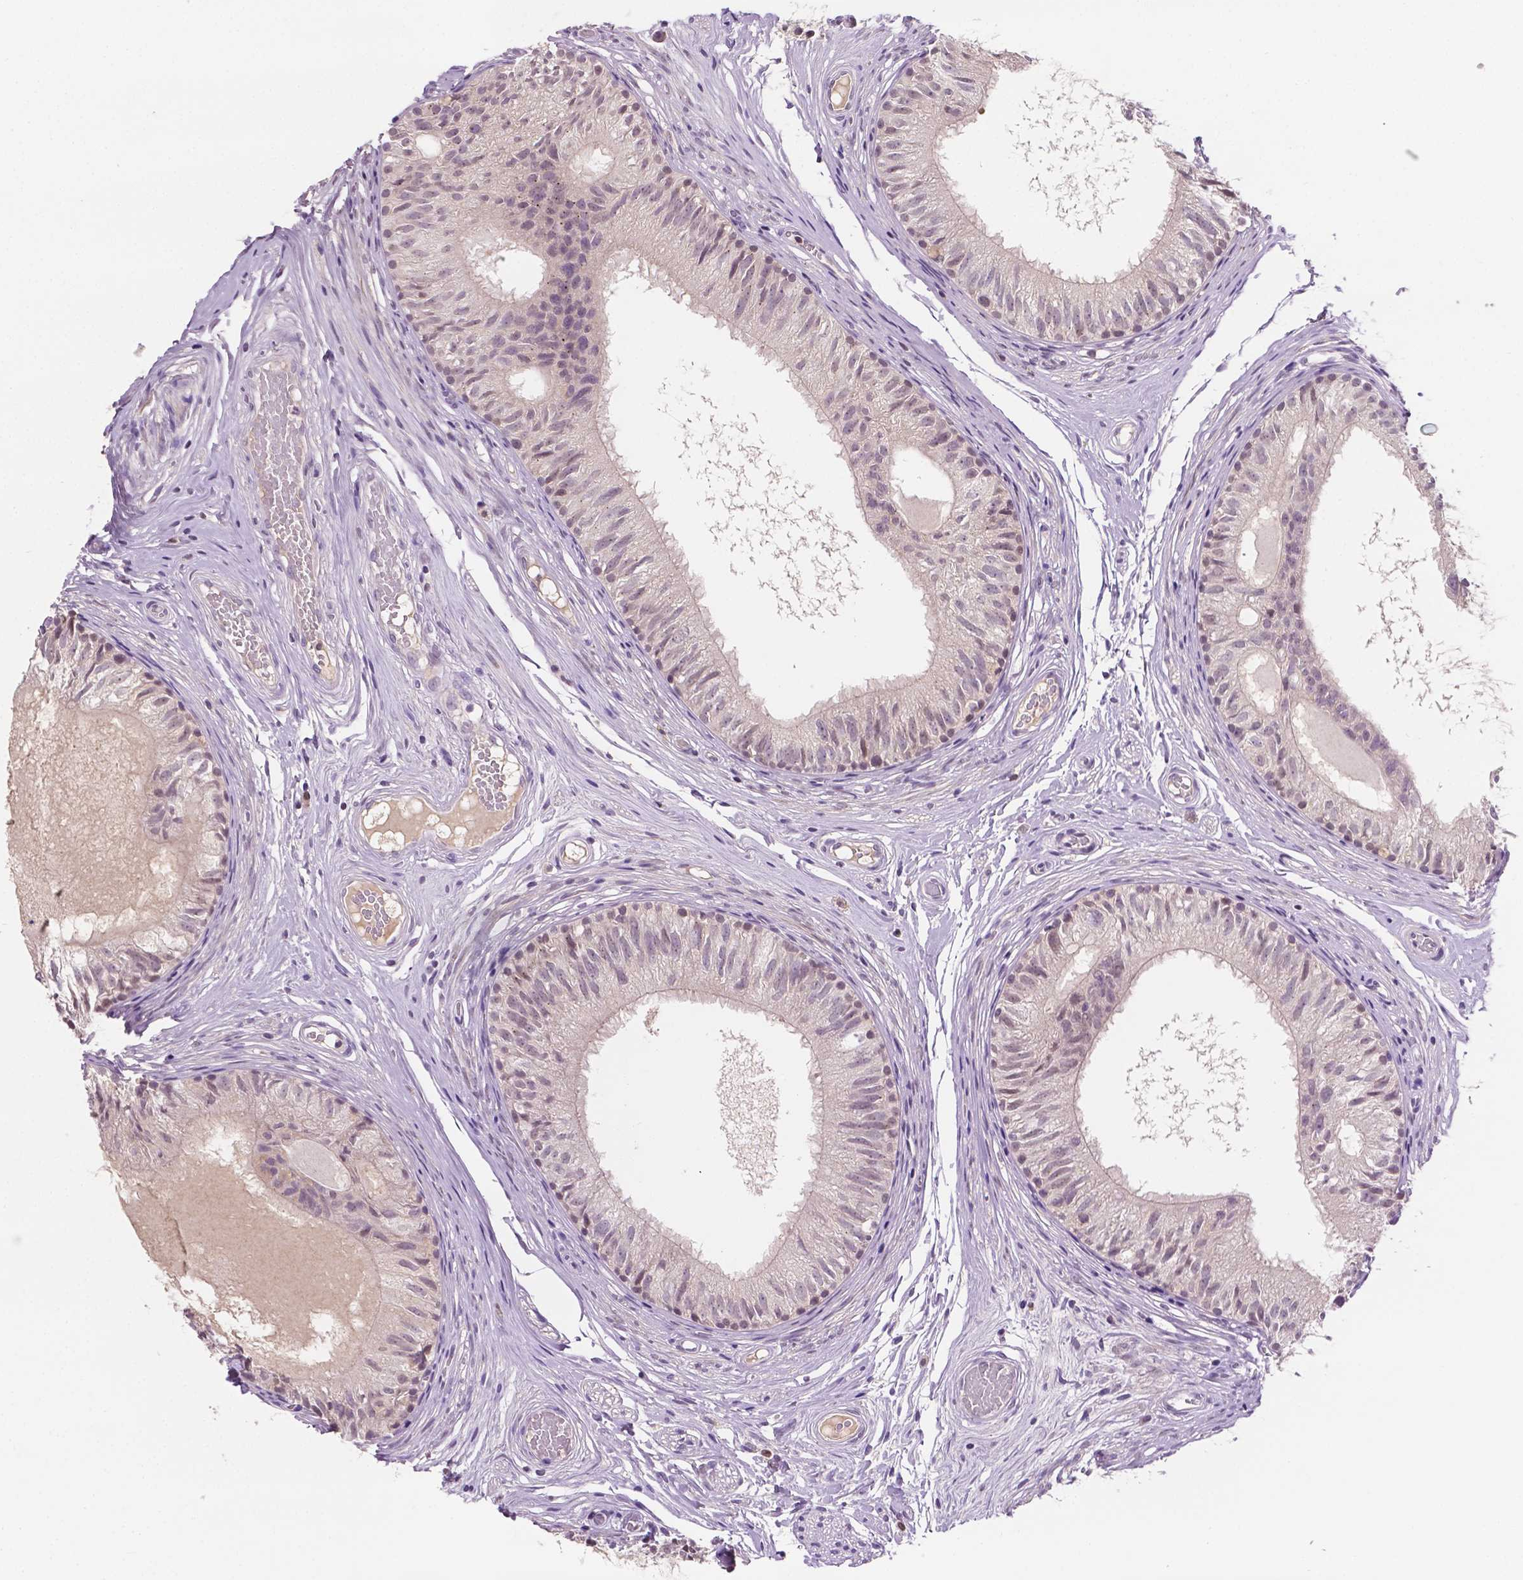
{"staining": {"intensity": "moderate", "quantity": "<25%", "location": "nuclear"}, "tissue": "epididymis", "cell_type": "Glandular cells", "image_type": "normal", "snomed": [{"axis": "morphology", "description": "Normal tissue, NOS"}, {"axis": "topography", "description": "Epididymis"}], "caption": "Epididymis stained with IHC reveals moderate nuclear staining in approximately <25% of glandular cells.", "gene": "MROH6", "patient": {"sex": "male", "age": 29}}